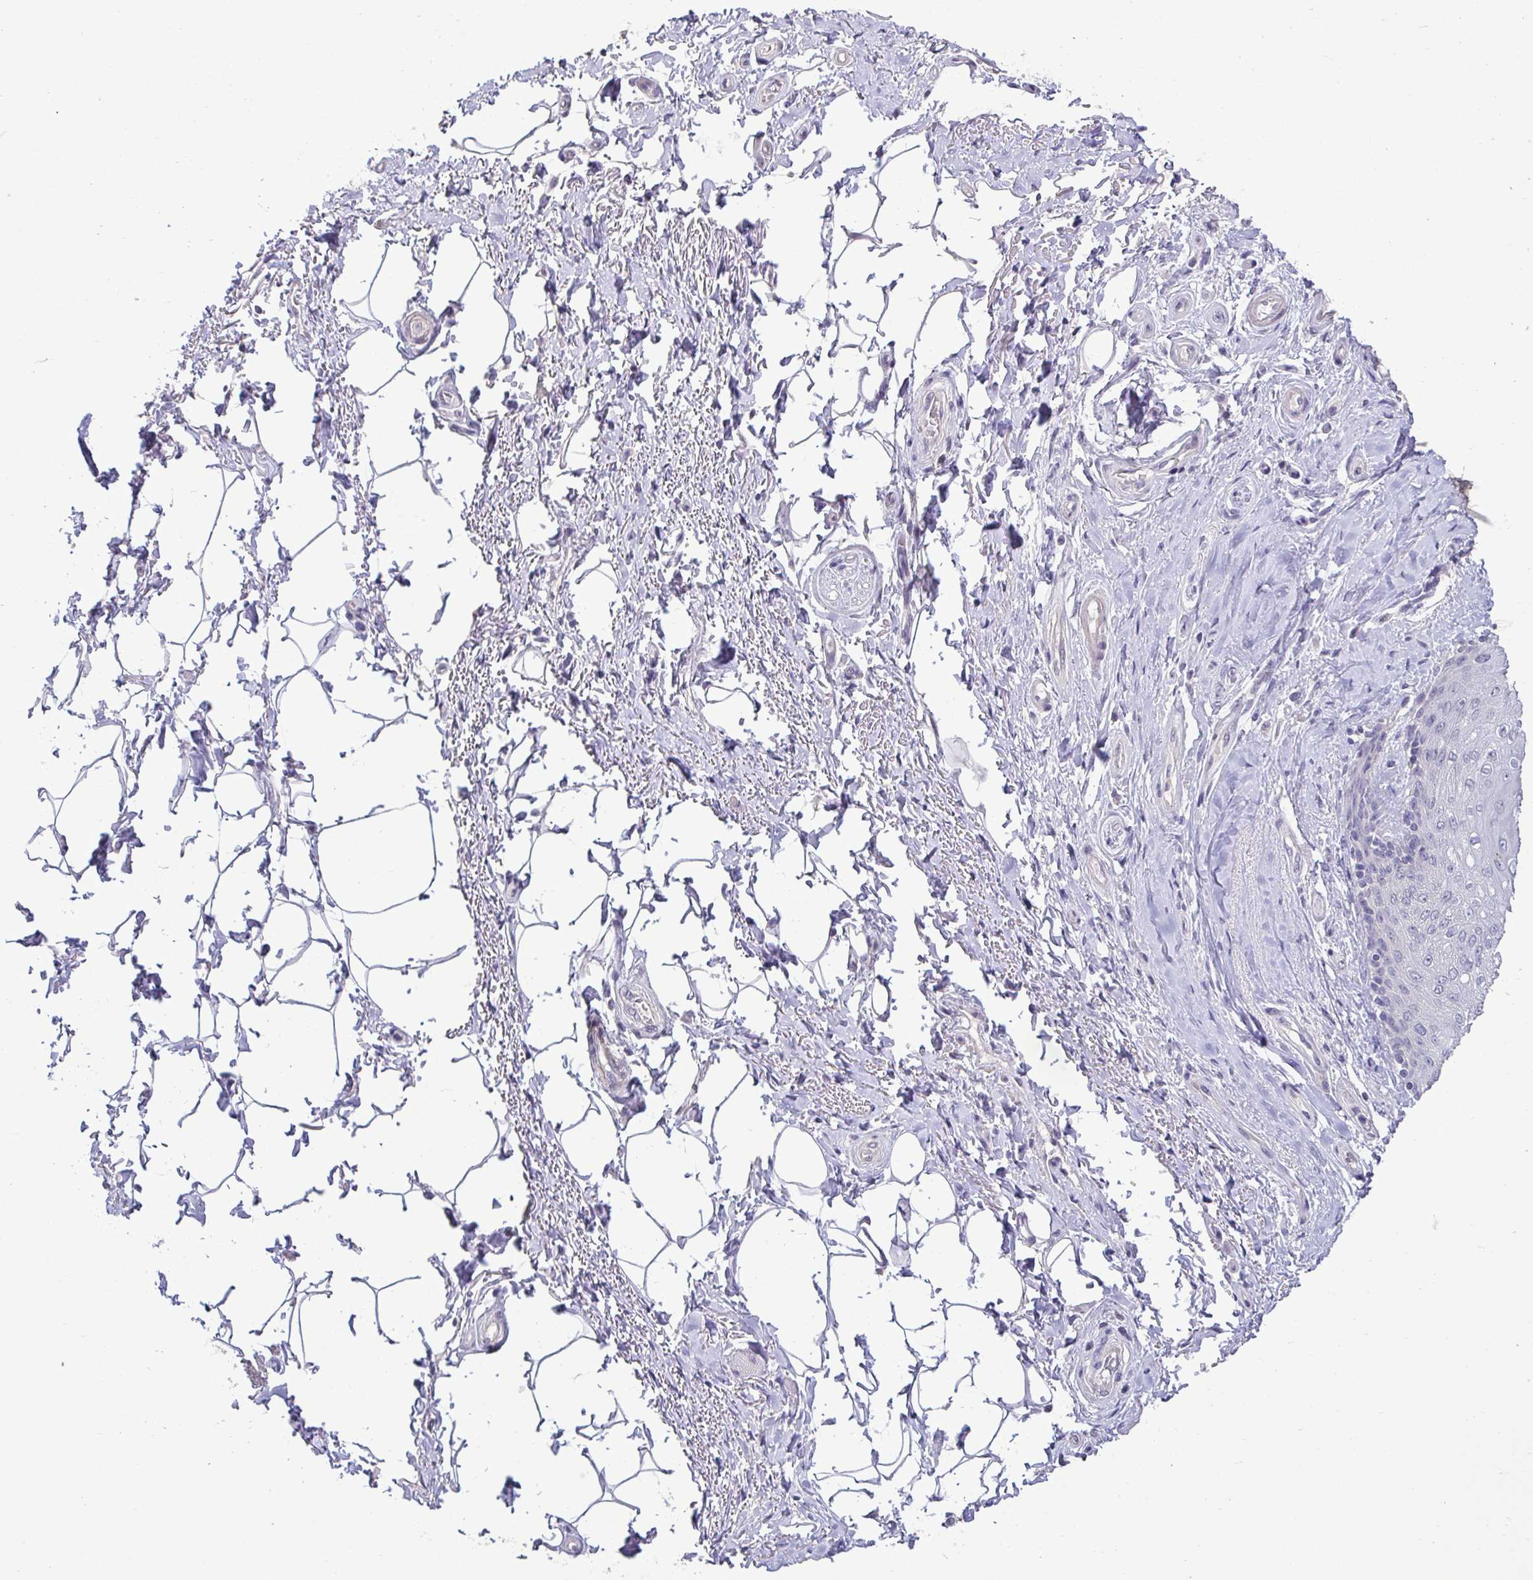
{"staining": {"intensity": "negative", "quantity": "none", "location": "none"}, "tissue": "adipose tissue", "cell_type": "Adipocytes", "image_type": "normal", "snomed": [{"axis": "morphology", "description": "Normal tissue, NOS"}, {"axis": "topography", "description": "Peripheral nerve tissue"}], "caption": "Immunohistochemistry (IHC) of benign adipose tissue reveals no staining in adipocytes. (Stains: DAB IHC with hematoxylin counter stain, Microscopy: brightfield microscopy at high magnification).", "gene": "SLC30A3", "patient": {"sex": "male", "age": 51}}